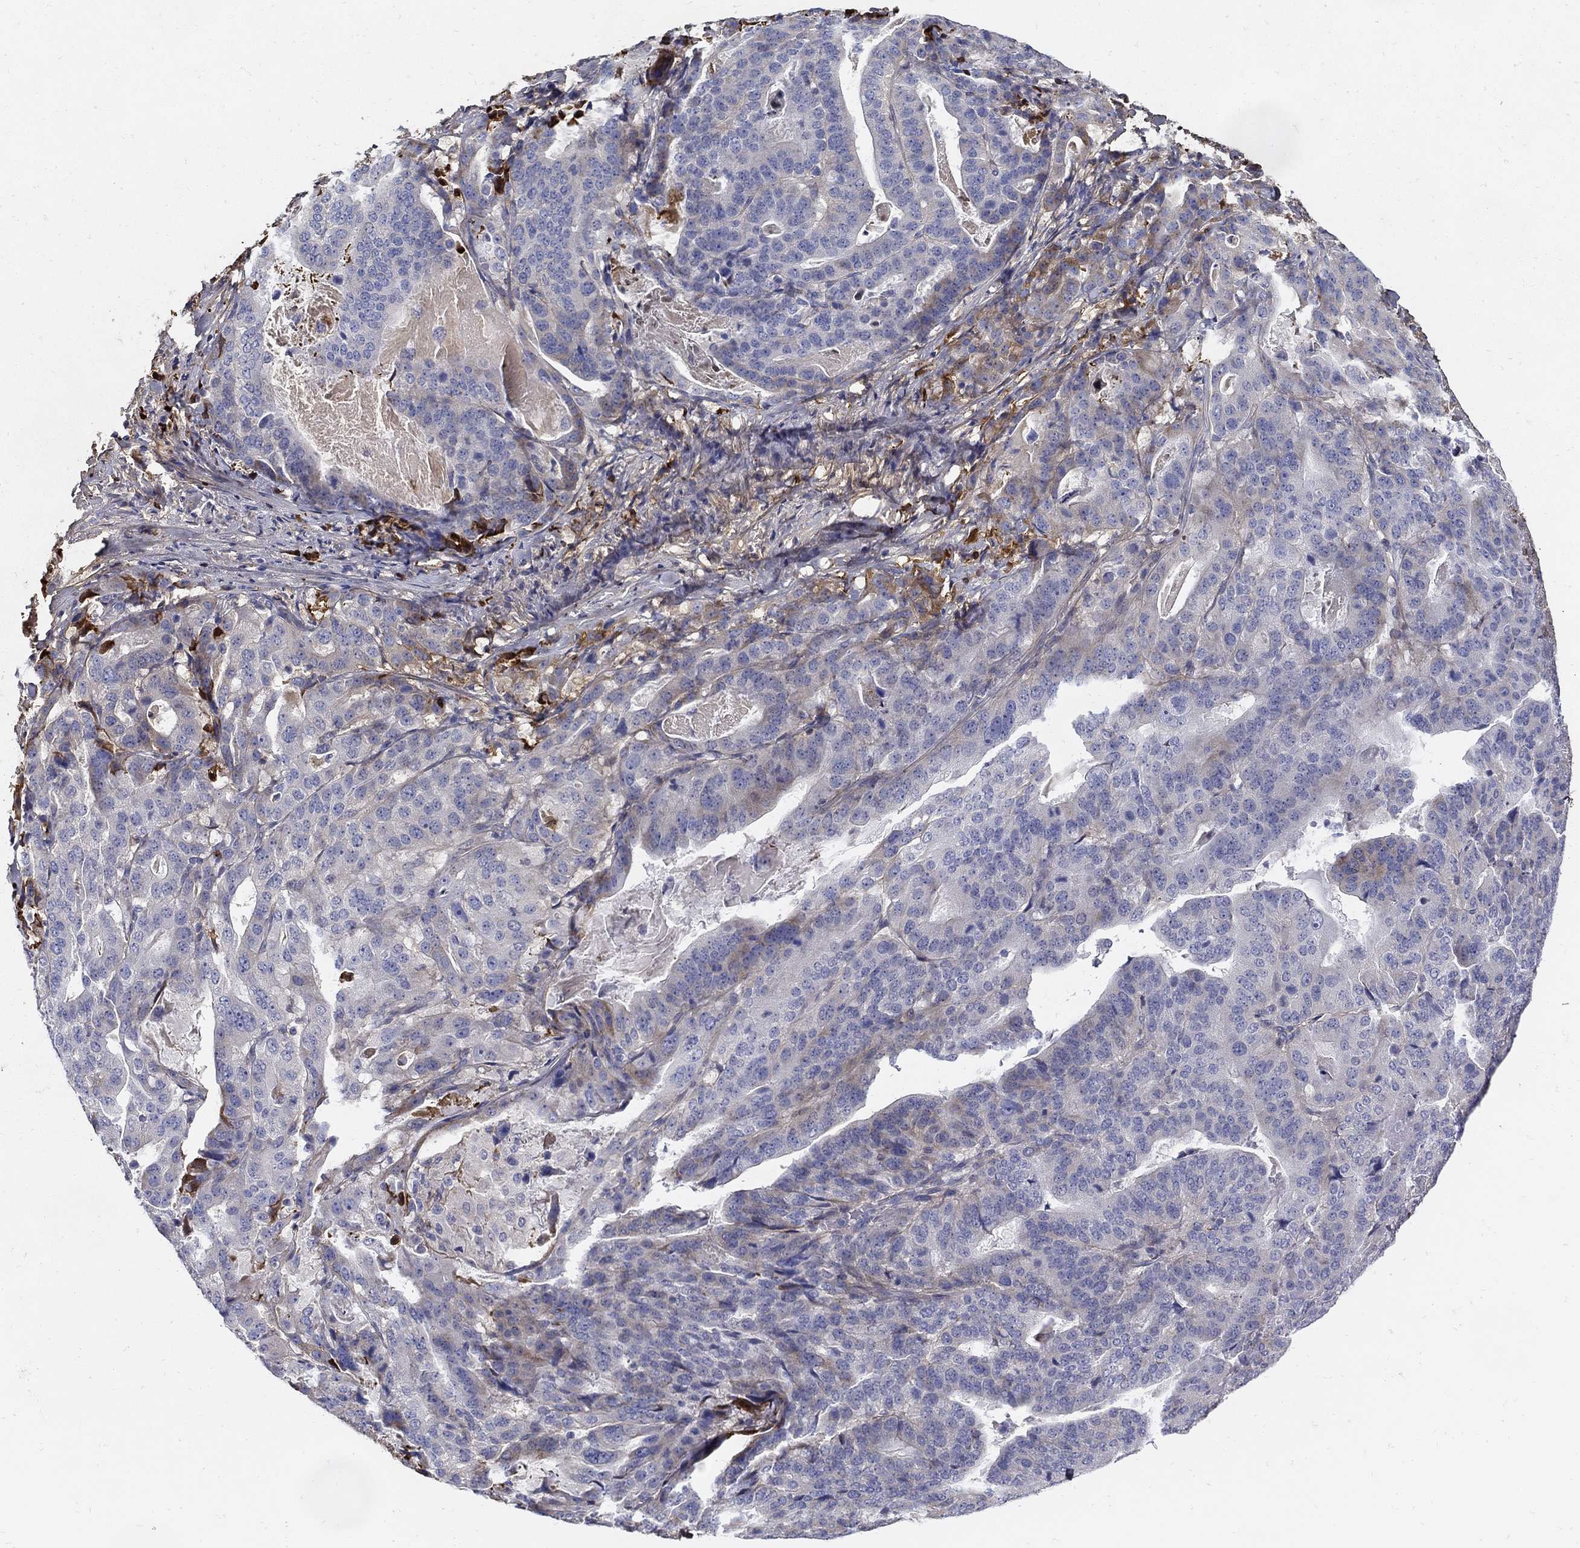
{"staining": {"intensity": "weak", "quantity": "<25%", "location": "cytoplasmic/membranous"}, "tissue": "stomach cancer", "cell_type": "Tumor cells", "image_type": "cancer", "snomed": [{"axis": "morphology", "description": "Adenocarcinoma, NOS"}, {"axis": "topography", "description": "Stomach"}], "caption": "High magnification brightfield microscopy of stomach cancer stained with DAB (3,3'-diaminobenzidine) (brown) and counterstained with hematoxylin (blue): tumor cells show no significant expression. The staining is performed using DAB (3,3'-diaminobenzidine) brown chromogen with nuclei counter-stained in using hematoxylin.", "gene": "TGFBI", "patient": {"sex": "male", "age": 48}}